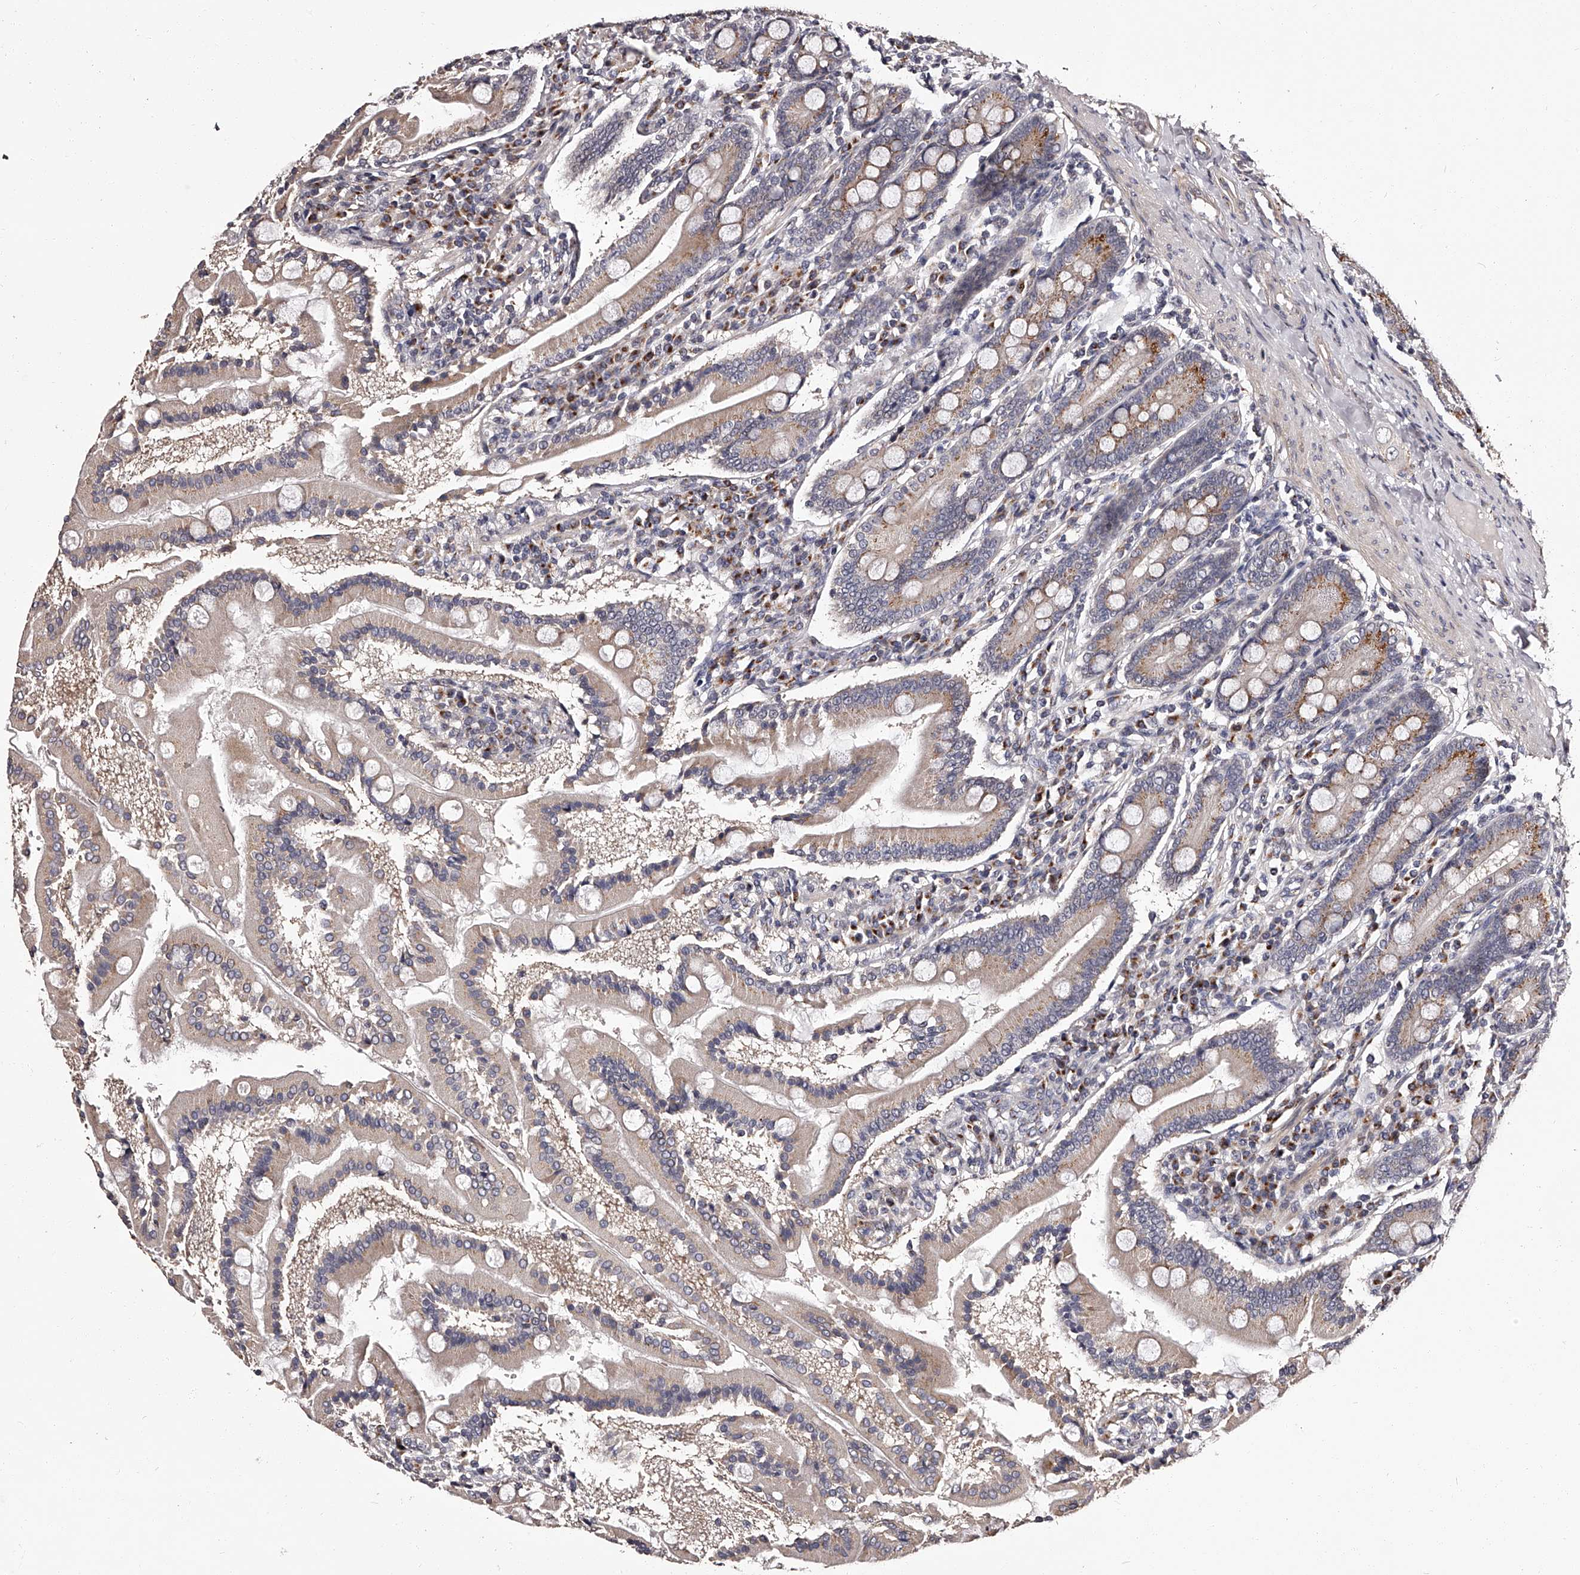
{"staining": {"intensity": "moderate", "quantity": ">75%", "location": "cytoplasmic/membranous"}, "tissue": "duodenum", "cell_type": "Glandular cells", "image_type": "normal", "snomed": [{"axis": "morphology", "description": "Normal tissue, NOS"}, {"axis": "topography", "description": "Duodenum"}], "caption": "This histopathology image shows unremarkable duodenum stained with immunohistochemistry to label a protein in brown. The cytoplasmic/membranous of glandular cells show moderate positivity for the protein. Nuclei are counter-stained blue.", "gene": "RSC1A1", "patient": {"sex": "male", "age": 50}}